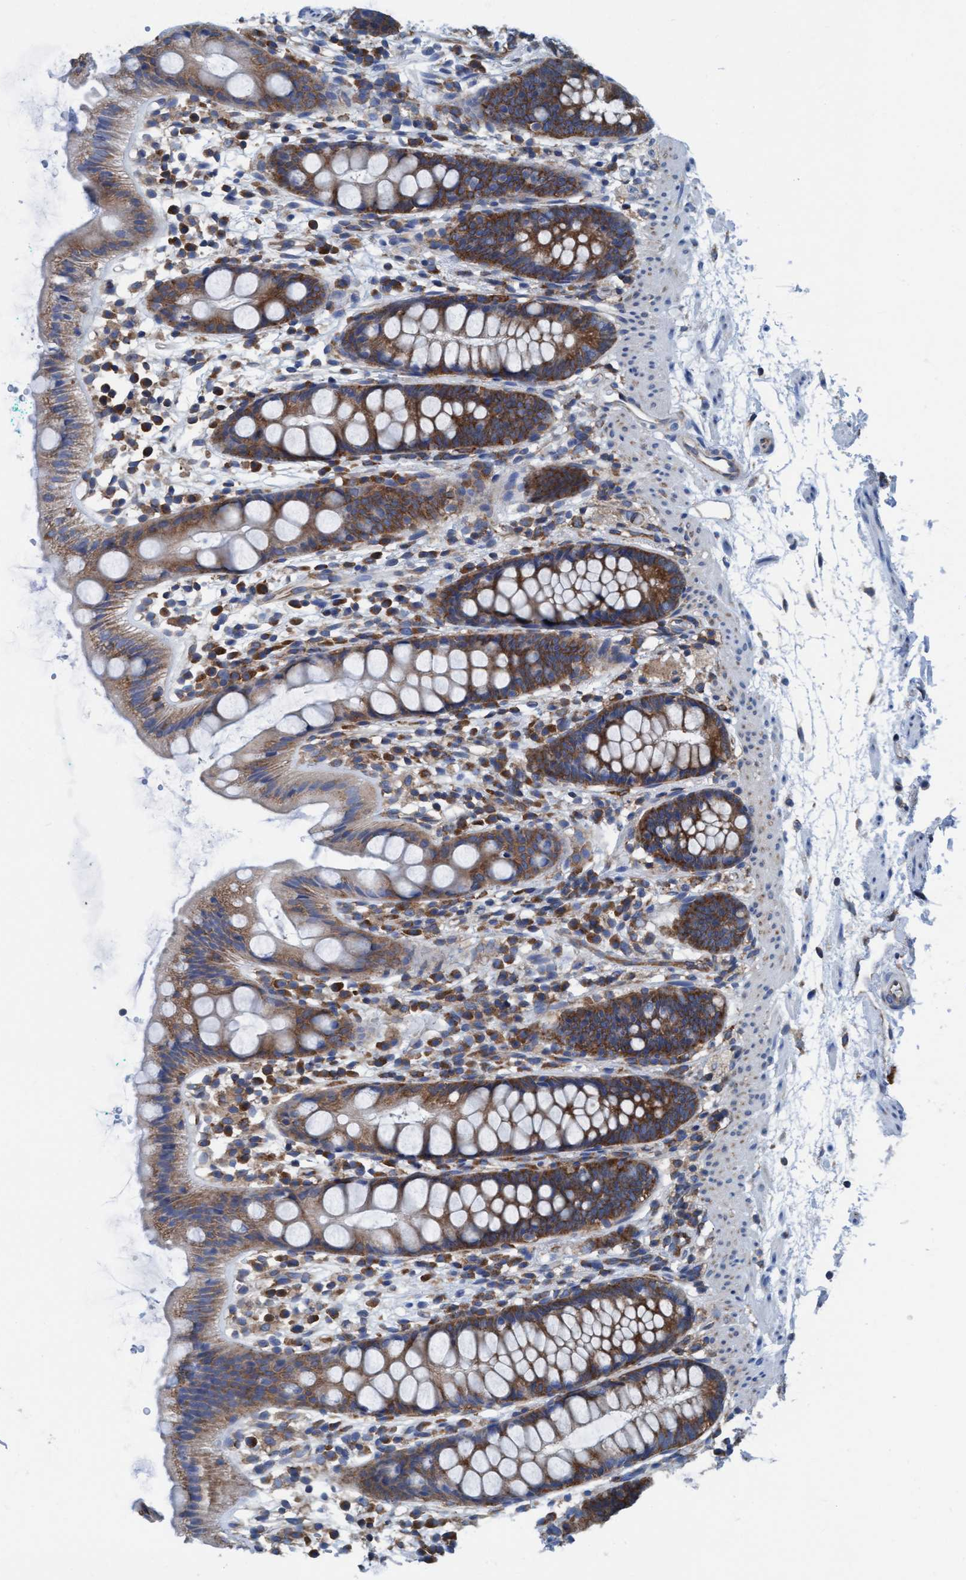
{"staining": {"intensity": "moderate", "quantity": ">75%", "location": "cytoplasmic/membranous"}, "tissue": "rectum", "cell_type": "Glandular cells", "image_type": "normal", "snomed": [{"axis": "morphology", "description": "Normal tissue, NOS"}, {"axis": "topography", "description": "Rectum"}], "caption": "Rectum stained with DAB immunohistochemistry demonstrates medium levels of moderate cytoplasmic/membranous staining in approximately >75% of glandular cells. (Brightfield microscopy of DAB IHC at high magnification).", "gene": "NMT1", "patient": {"sex": "female", "age": 65}}